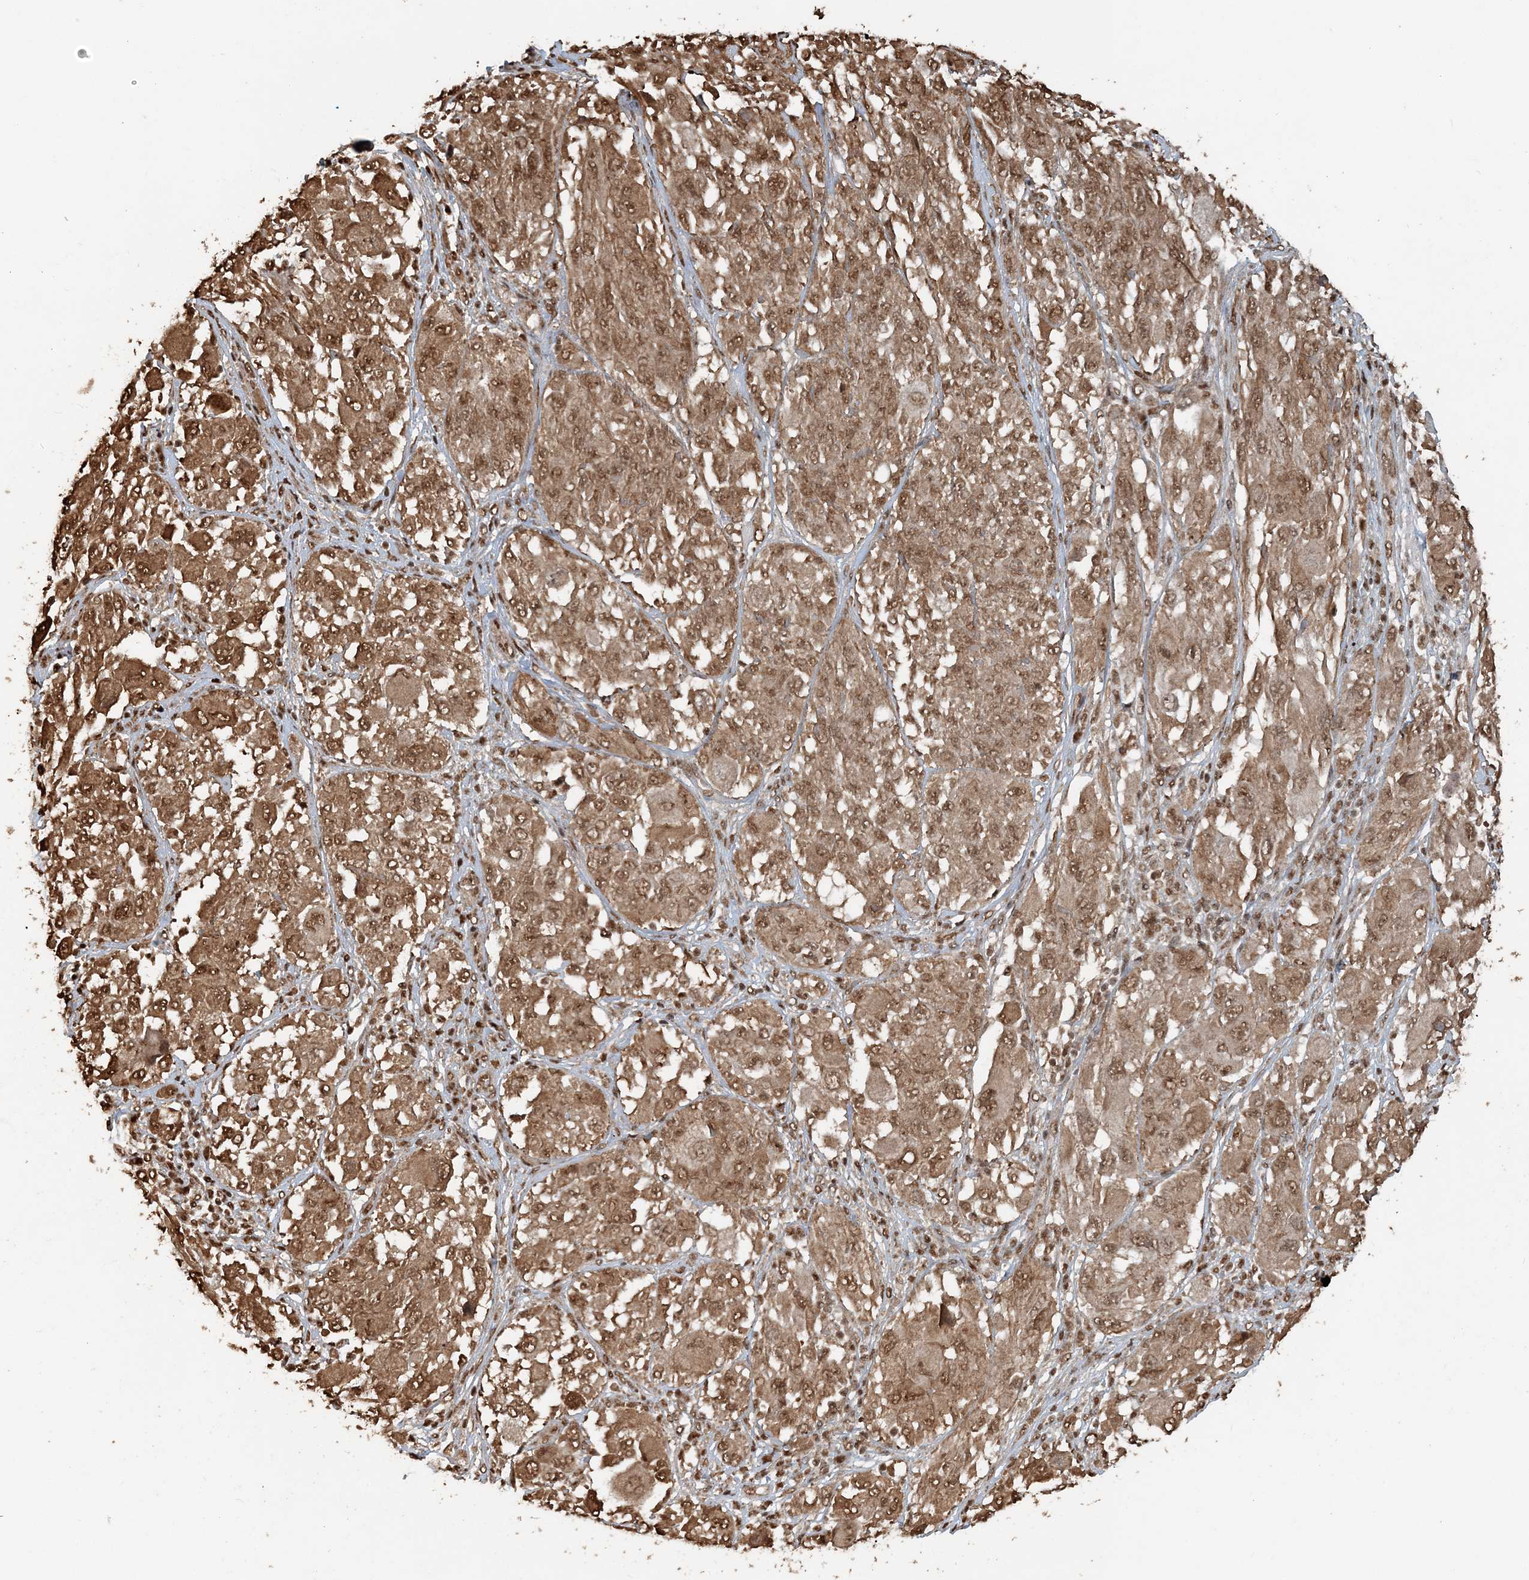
{"staining": {"intensity": "moderate", "quantity": ">75%", "location": "cytoplasmic/membranous,nuclear"}, "tissue": "melanoma", "cell_type": "Tumor cells", "image_type": "cancer", "snomed": [{"axis": "morphology", "description": "Malignant melanoma, NOS"}, {"axis": "topography", "description": "Skin"}], "caption": "This photomicrograph exhibits immunohistochemistry (IHC) staining of human malignant melanoma, with medium moderate cytoplasmic/membranous and nuclear positivity in approximately >75% of tumor cells.", "gene": "ARHGAP35", "patient": {"sex": "female", "age": 91}}